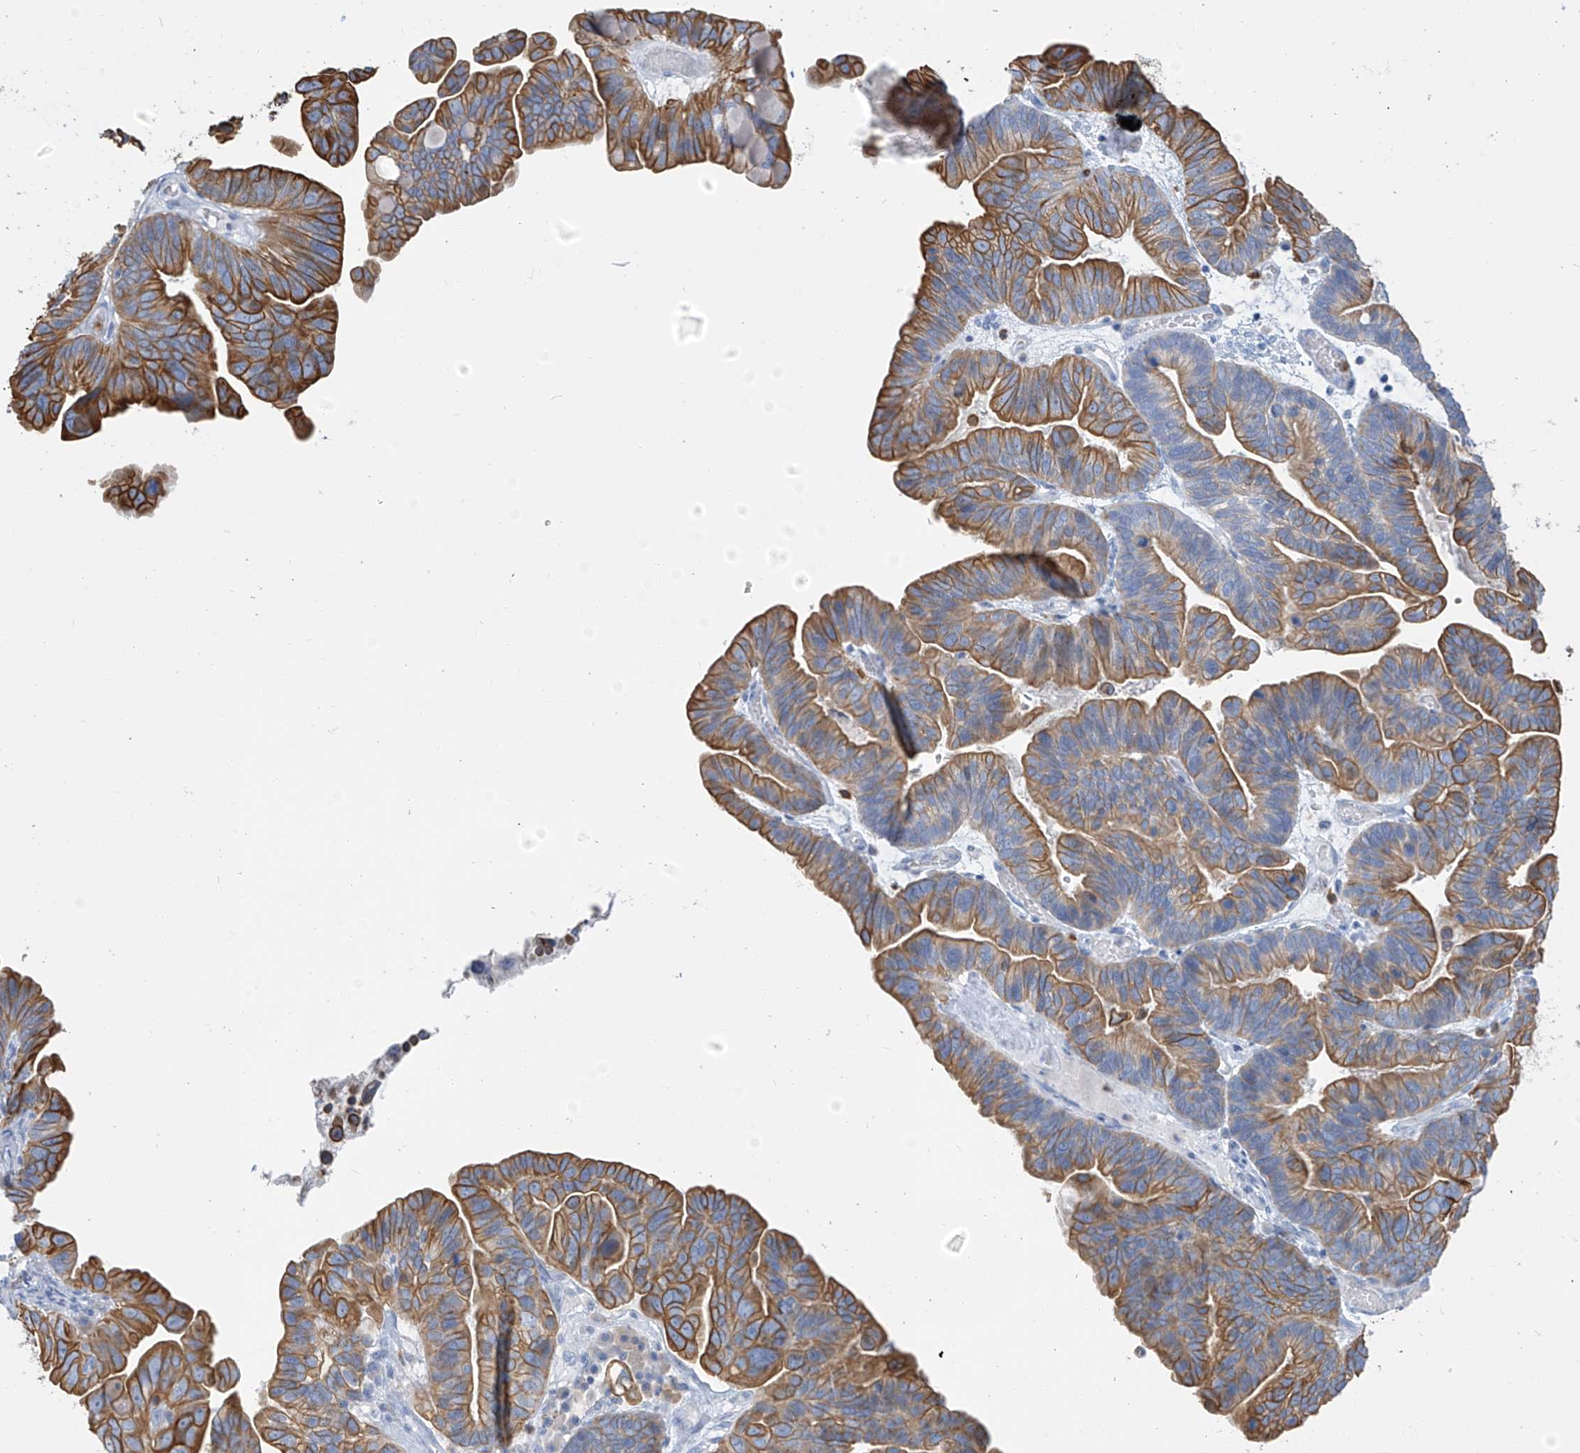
{"staining": {"intensity": "moderate", "quantity": ">75%", "location": "cytoplasmic/membranous"}, "tissue": "ovarian cancer", "cell_type": "Tumor cells", "image_type": "cancer", "snomed": [{"axis": "morphology", "description": "Cystadenocarcinoma, serous, NOS"}, {"axis": "topography", "description": "Ovary"}], "caption": "A micrograph showing moderate cytoplasmic/membranous staining in about >75% of tumor cells in ovarian serous cystadenocarcinoma, as visualized by brown immunohistochemical staining.", "gene": "PAFAH1B3", "patient": {"sex": "female", "age": 56}}